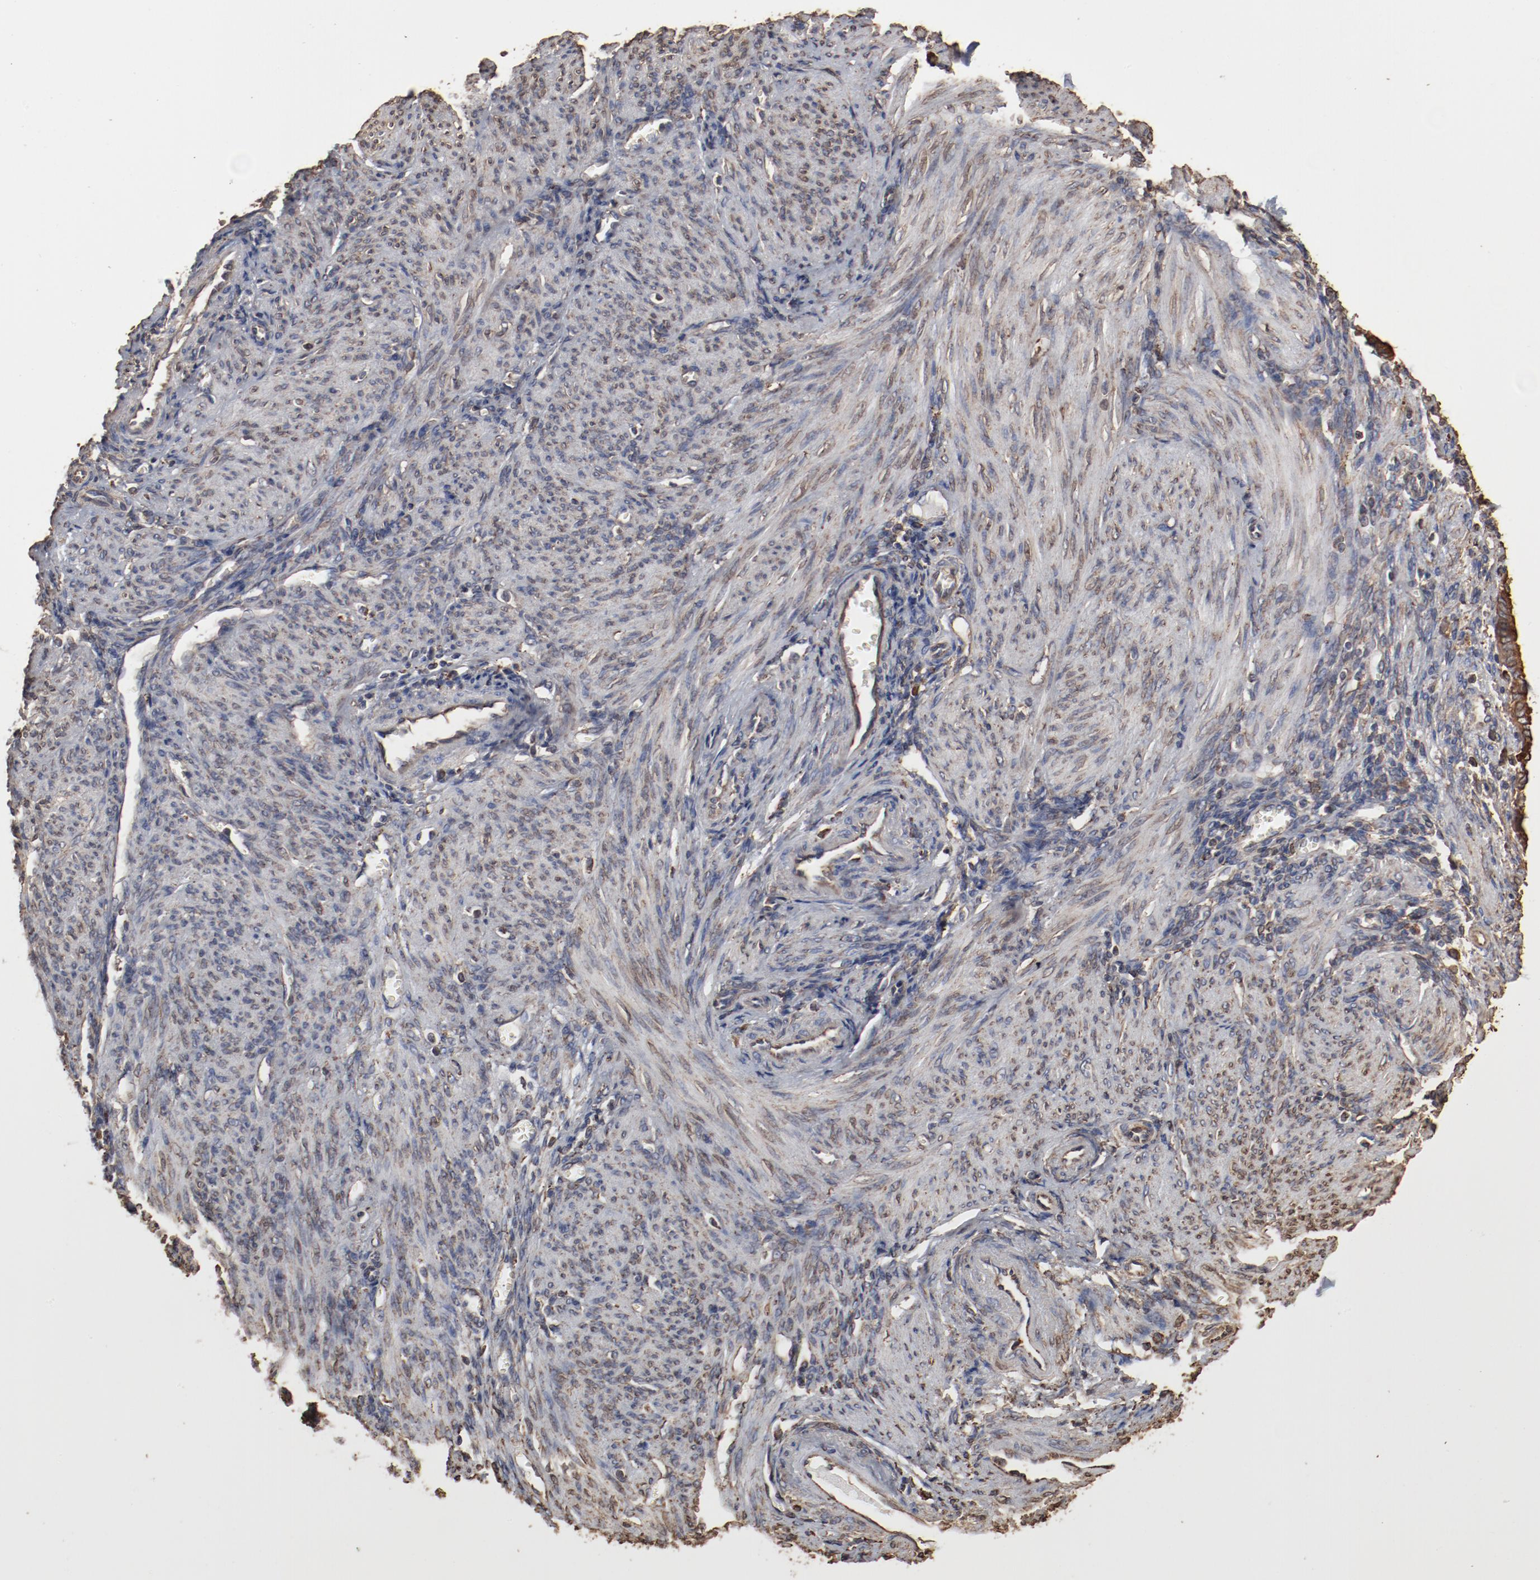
{"staining": {"intensity": "weak", "quantity": "<25%", "location": "cytoplasmic/membranous"}, "tissue": "endometrium", "cell_type": "Cells in endometrial stroma", "image_type": "normal", "snomed": [{"axis": "morphology", "description": "Normal tissue, NOS"}, {"axis": "topography", "description": "Endometrium"}], "caption": "The IHC image has no significant expression in cells in endometrial stroma of endometrium.", "gene": "PDIA3", "patient": {"sex": "female", "age": 72}}